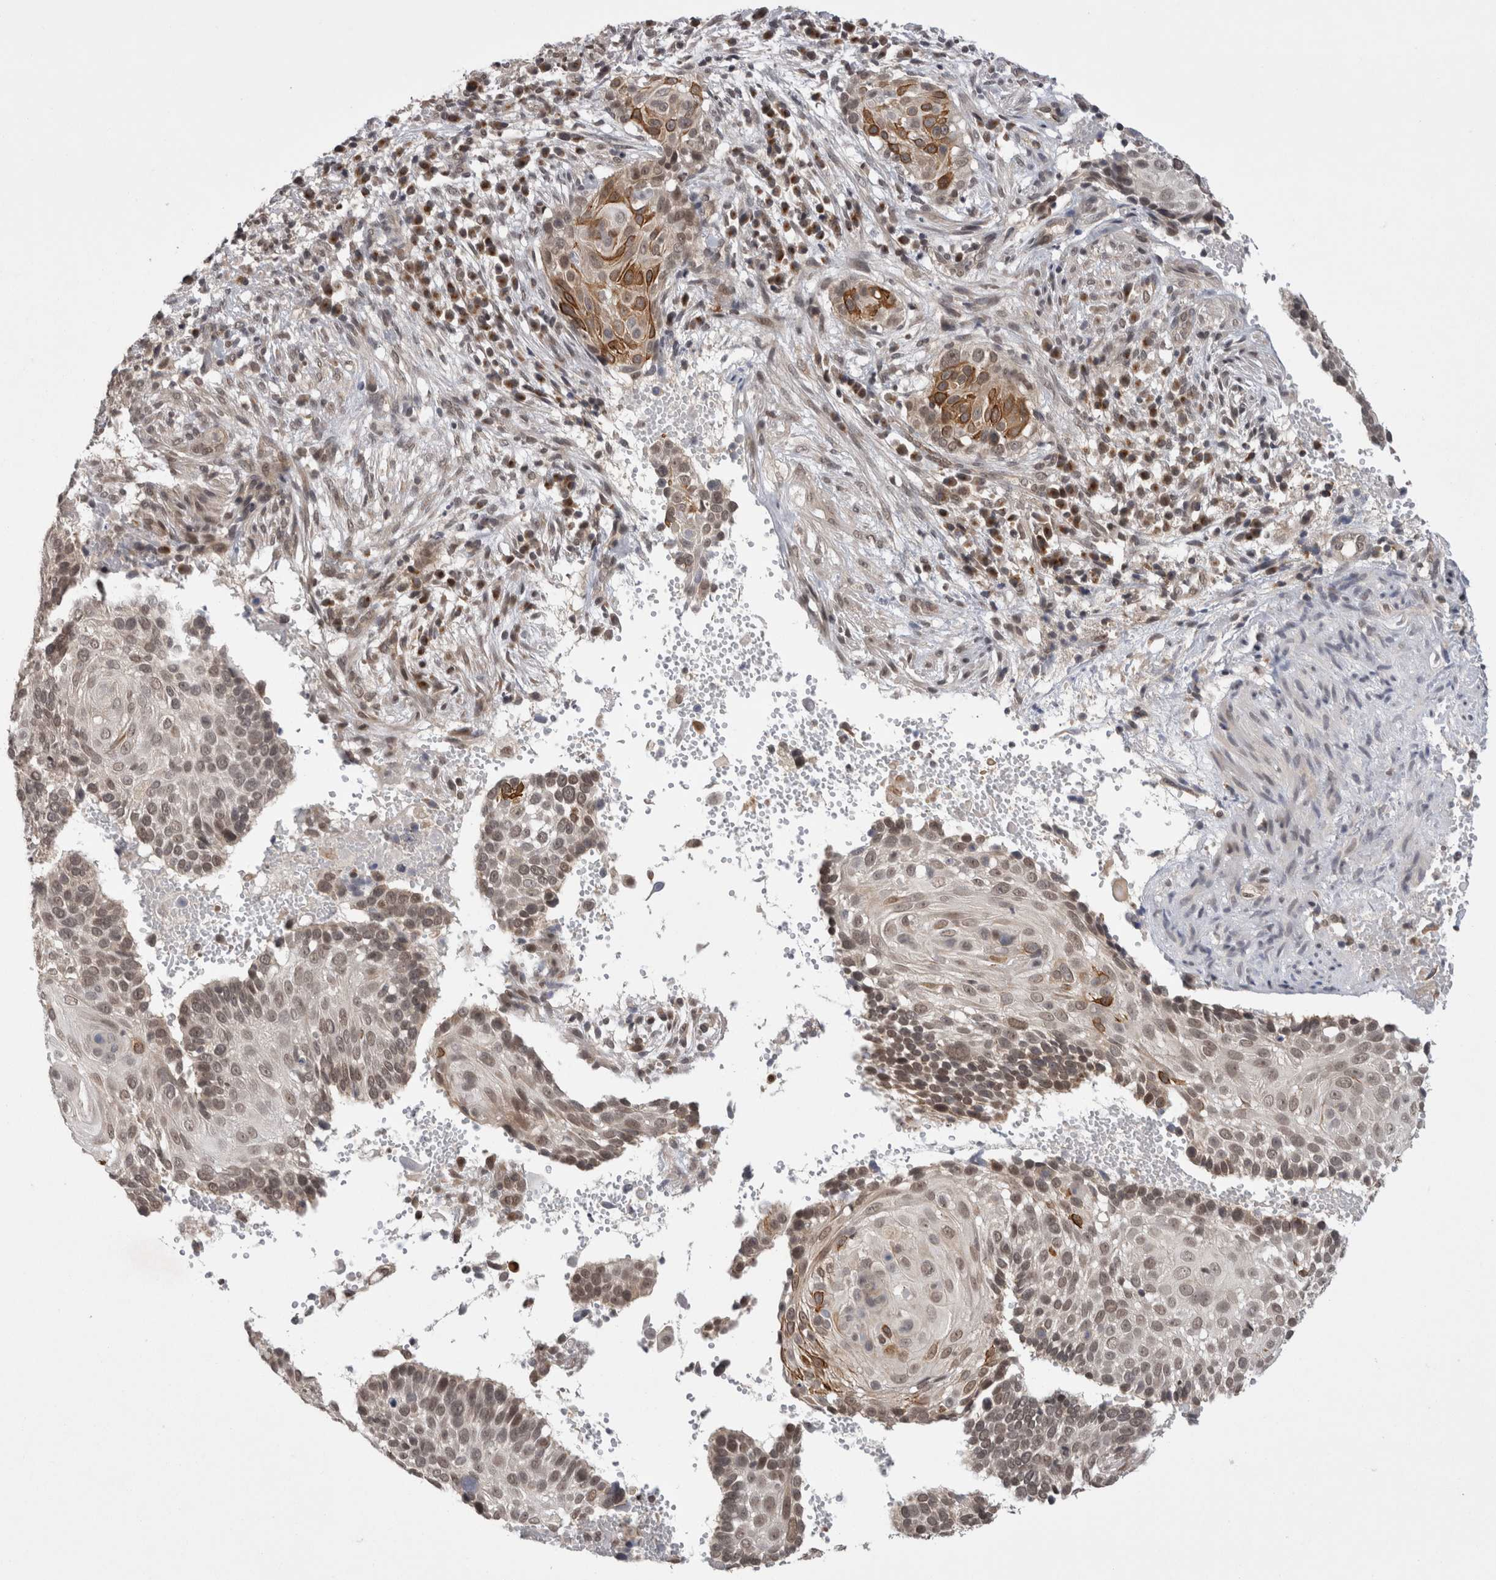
{"staining": {"intensity": "moderate", "quantity": ">75%", "location": "cytoplasmic/membranous,nuclear"}, "tissue": "cervical cancer", "cell_type": "Tumor cells", "image_type": "cancer", "snomed": [{"axis": "morphology", "description": "Squamous cell carcinoma, NOS"}, {"axis": "topography", "description": "Cervix"}], "caption": "An IHC photomicrograph of neoplastic tissue is shown. Protein staining in brown labels moderate cytoplasmic/membranous and nuclear positivity in cervical squamous cell carcinoma within tumor cells. Nuclei are stained in blue.", "gene": "ZNF341", "patient": {"sex": "female", "age": 74}}